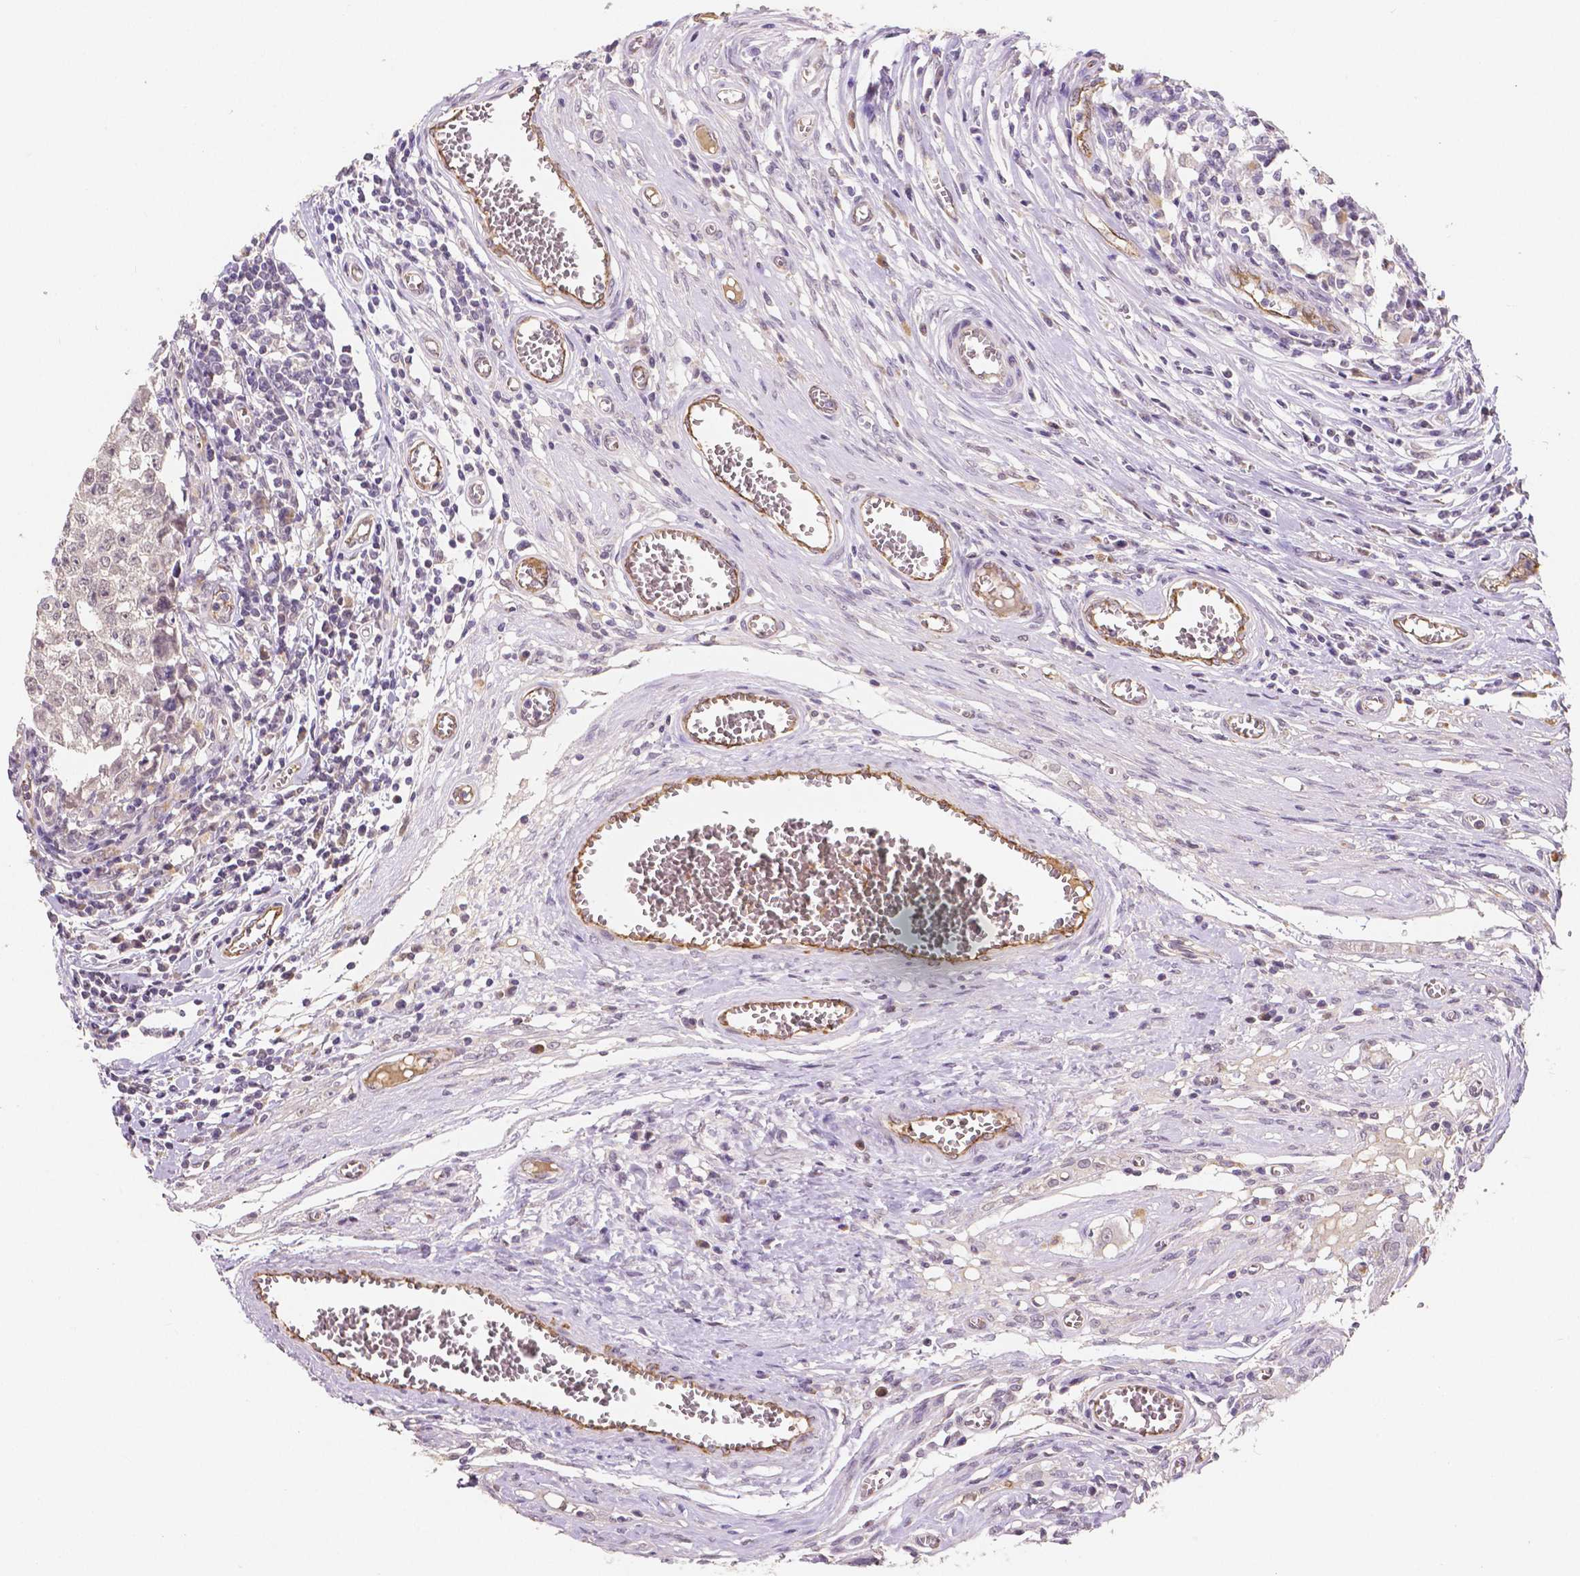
{"staining": {"intensity": "negative", "quantity": "none", "location": "none"}, "tissue": "testis cancer", "cell_type": "Tumor cells", "image_type": "cancer", "snomed": [{"axis": "morphology", "description": "Carcinoma, Embryonal, NOS"}, {"axis": "topography", "description": "Testis"}], "caption": "IHC of human embryonal carcinoma (testis) reveals no positivity in tumor cells. (DAB IHC visualized using brightfield microscopy, high magnification).", "gene": "ELAVL2", "patient": {"sex": "male", "age": 36}}